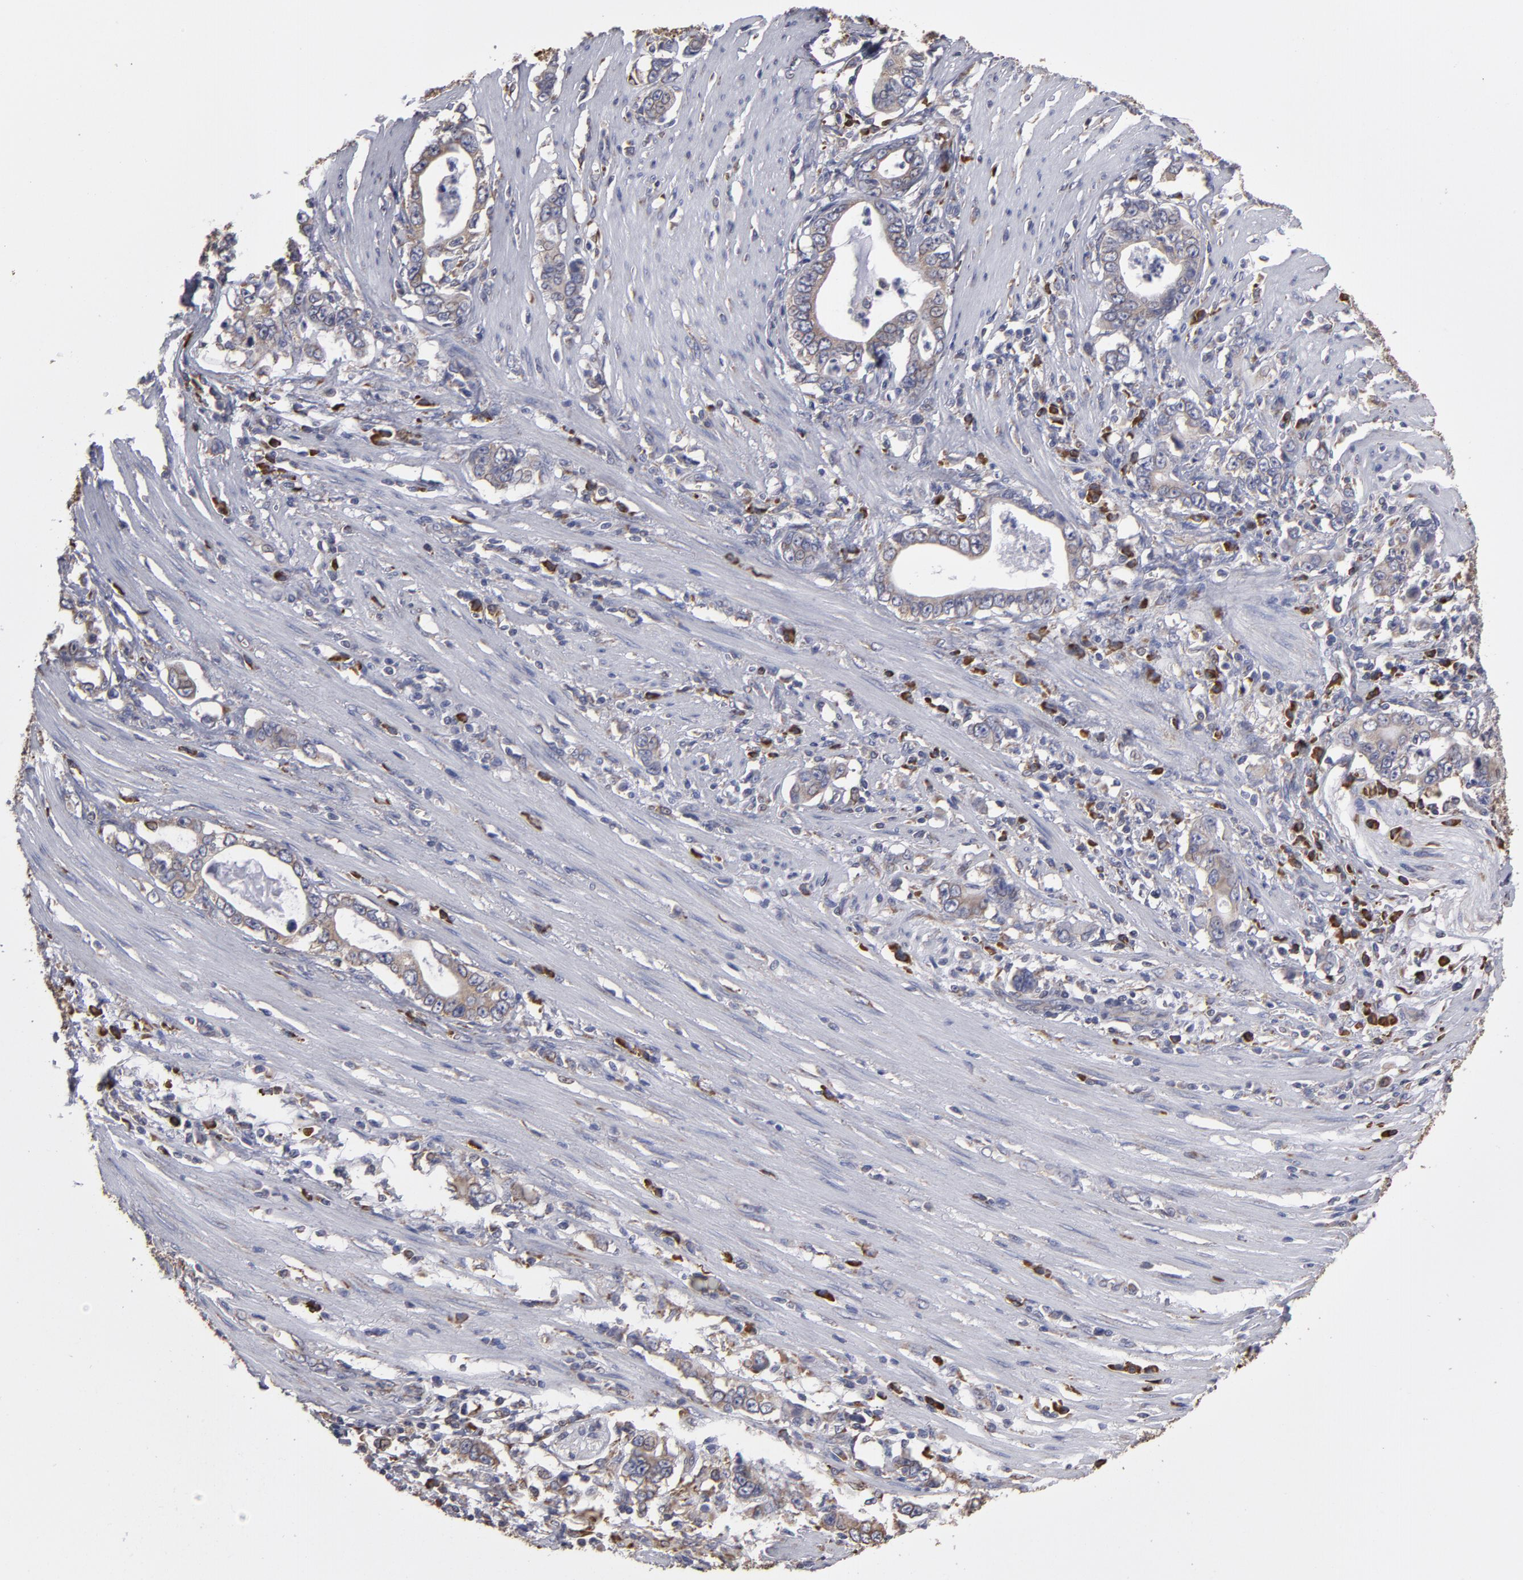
{"staining": {"intensity": "weak", "quantity": ">75%", "location": "cytoplasmic/membranous"}, "tissue": "stomach cancer", "cell_type": "Tumor cells", "image_type": "cancer", "snomed": [{"axis": "morphology", "description": "Adenocarcinoma, NOS"}, {"axis": "topography", "description": "Stomach, lower"}], "caption": "A micrograph of stomach adenocarcinoma stained for a protein reveals weak cytoplasmic/membranous brown staining in tumor cells. The staining is performed using DAB (3,3'-diaminobenzidine) brown chromogen to label protein expression. The nuclei are counter-stained blue using hematoxylin.", "gene": "SND1", "patient": {"sex": "female", "age": 72}}